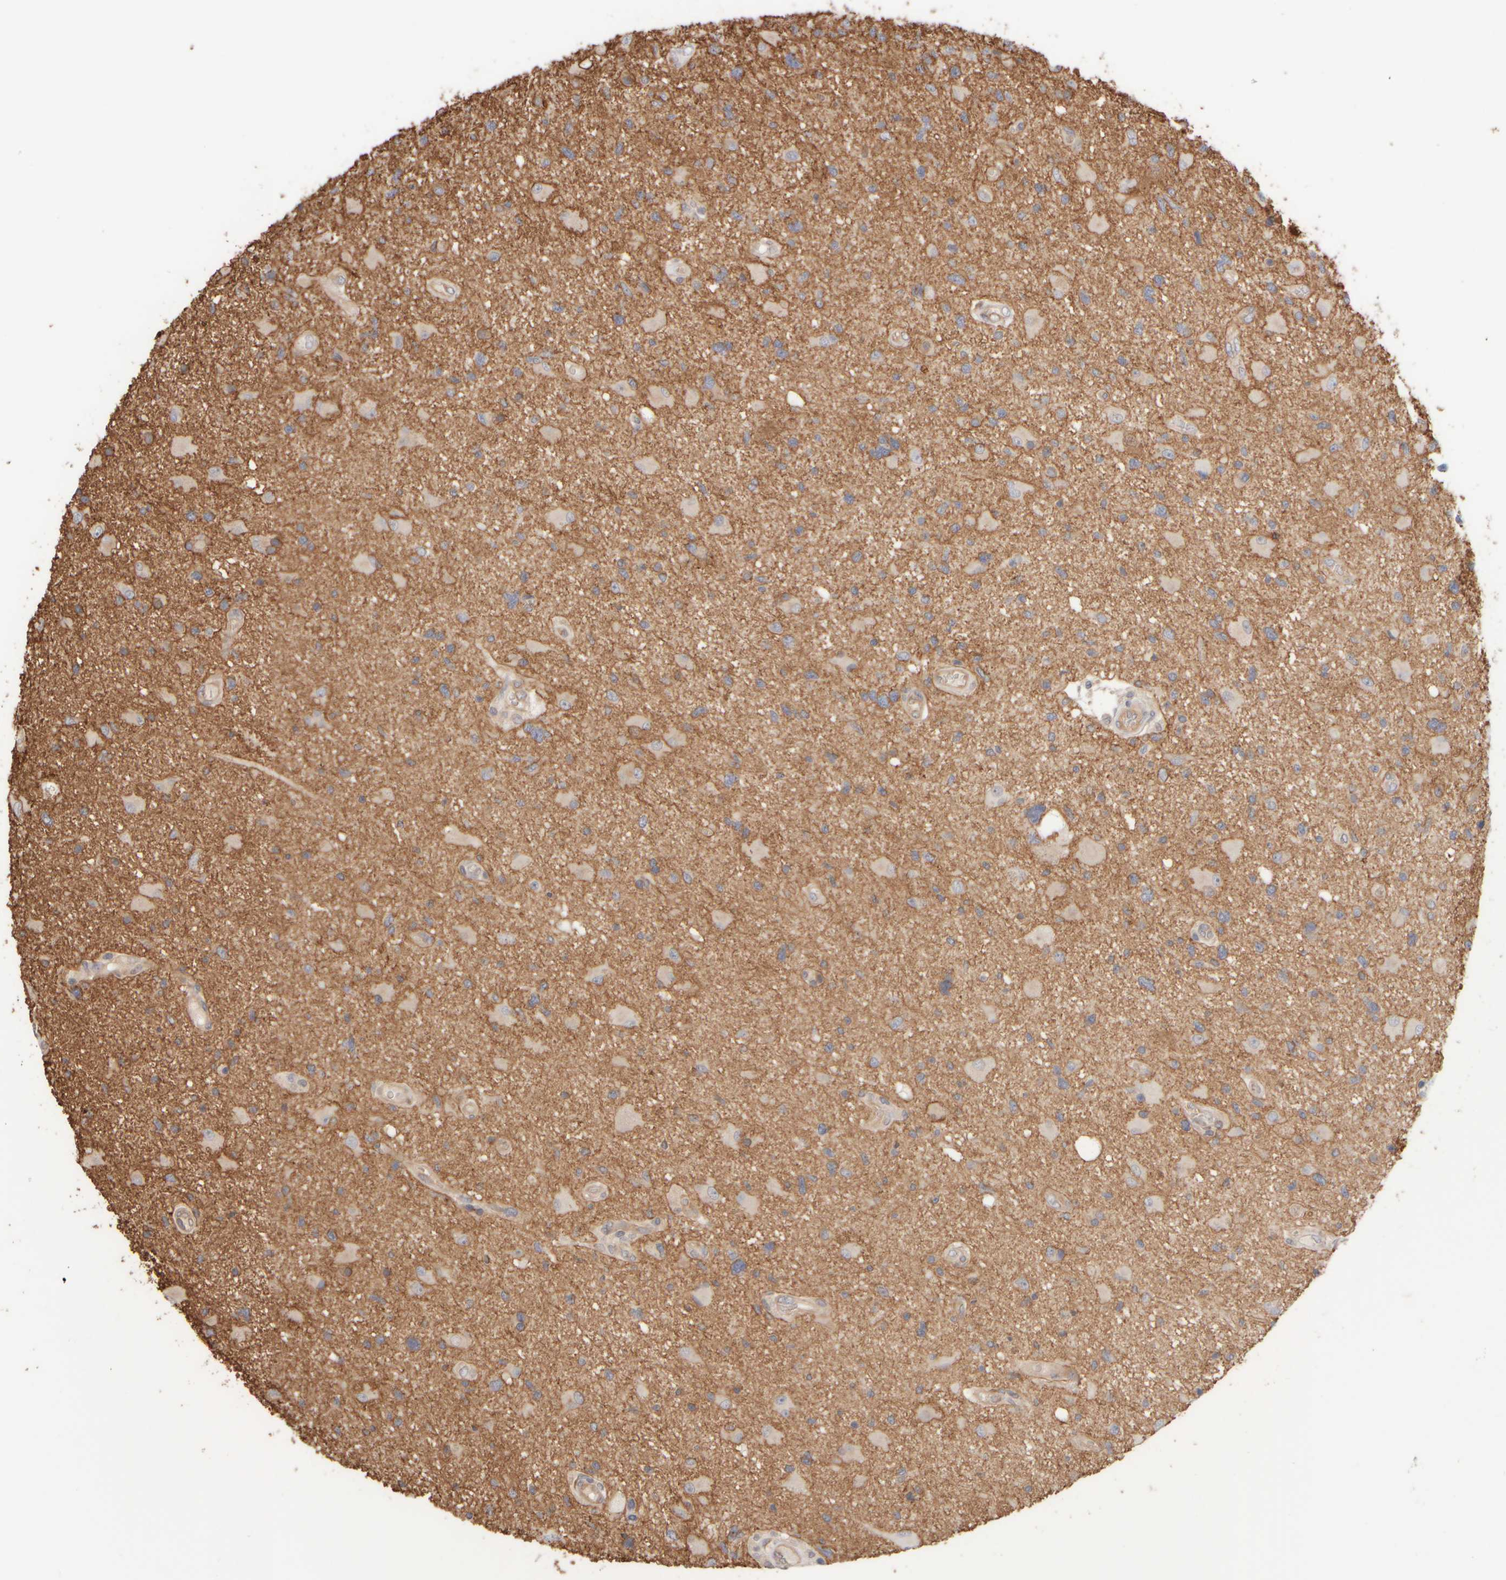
{"staining": {"intensity": "weak", "quantity": "<25%", "location": "cytoplasmic/membranous"}, "tissue": "glioma", "cell_type": "Tumor cells", "image_type": "cancer", "snomed": [{"axis": "morphology", "description": "Glioma, malignant, High grade"}, {"axis": "topography", "description": "Brain"}], "caption": "DAB immunohistochemical staining of human malignant glioma (high-grade) demonstrates no significant positivity in tumor cells.", "gene": "GOPC", "patient": {"sex": "male", "age": 33}}